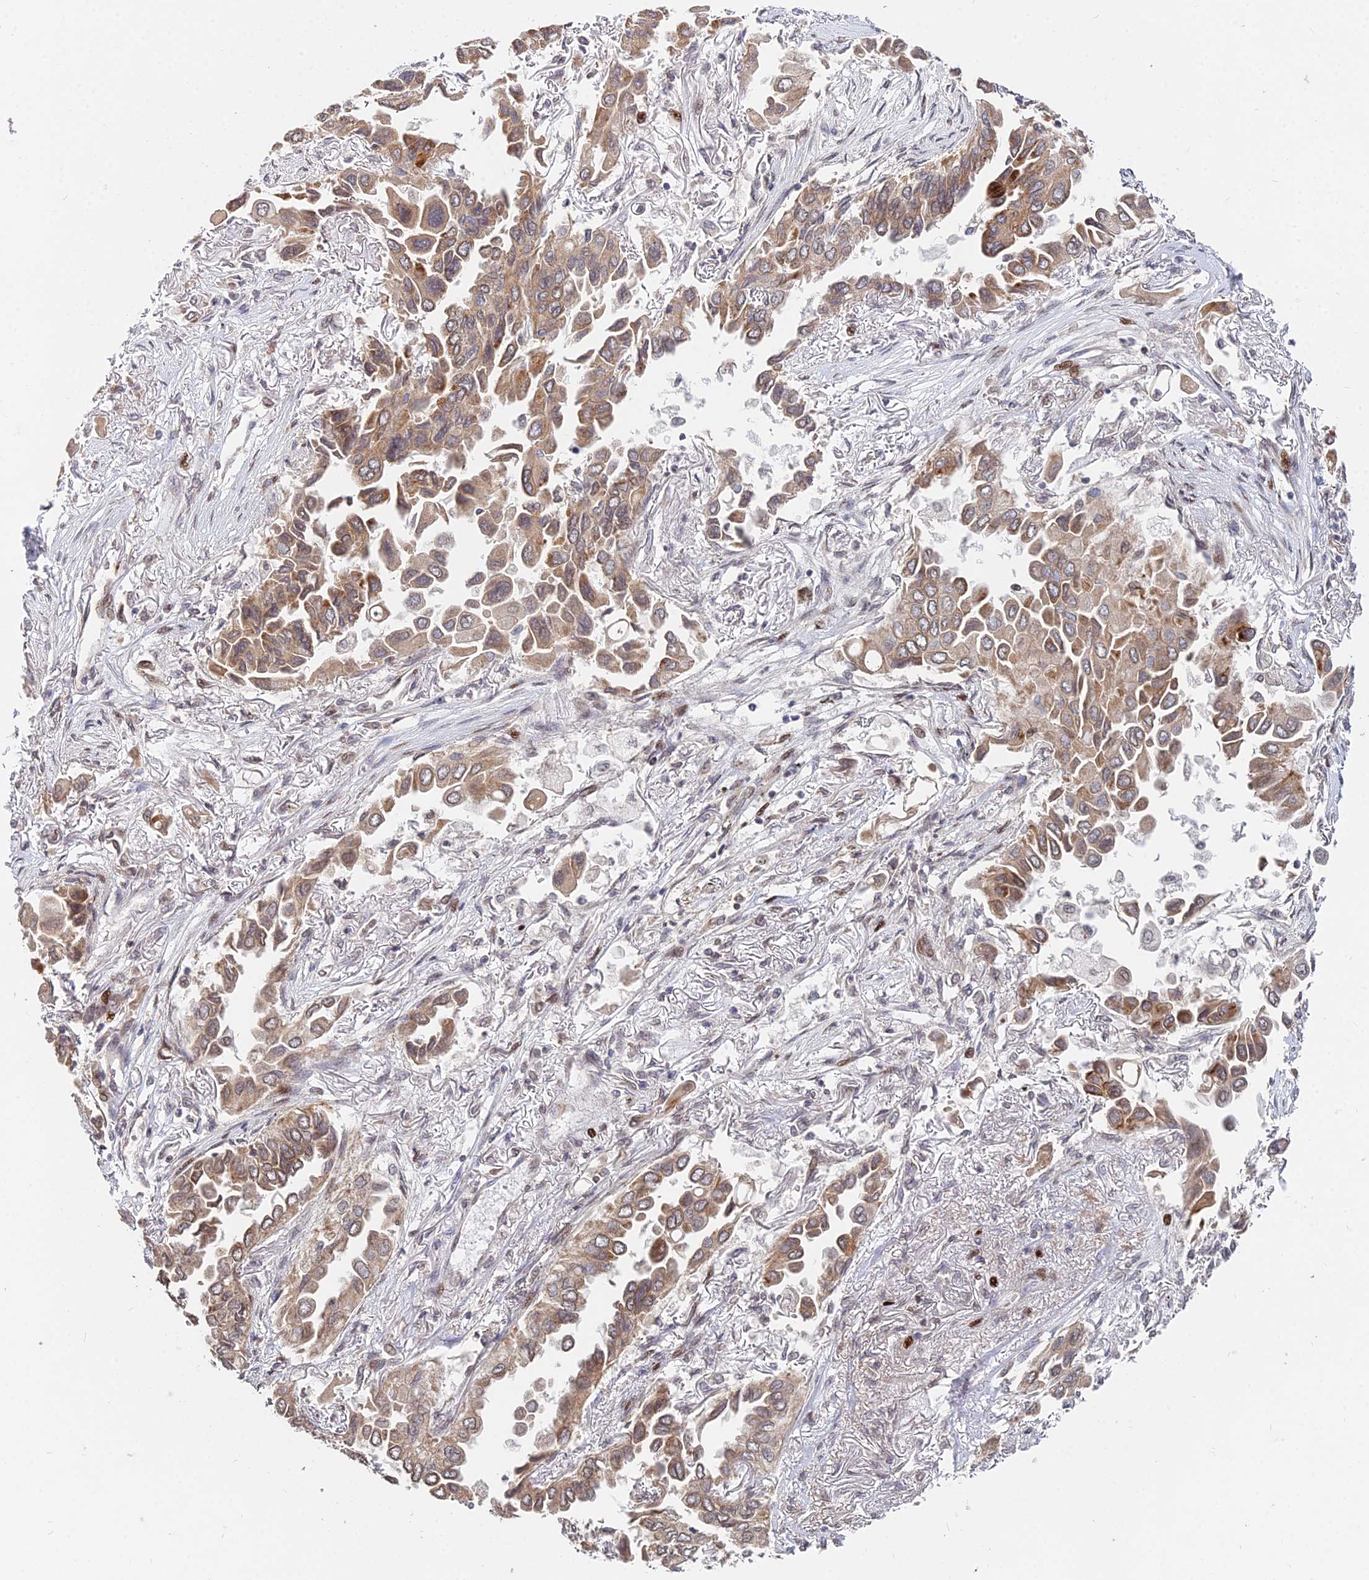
{"staining": {"intensity": "moderate", "quantity": "25%-75%", "location": "cytoplasmic/membranous"}, "tissue": "lung cancer", "cell_type": "Tumor cells", "image_type": "cancer", "snomed": [{"axis": "morphology", "description": "Adenocarcinoma, NOS"}, {"axis": "topography", "description": "Lung"}], "caption": "The image demonstrates staining of adenocarcinoma (lung), revealing moderate cytoplasmic/membranous protein expression (brown color) within tumor cells.", "gene": "RBMS2", "patient": {"sex": "female", "age": 76}}